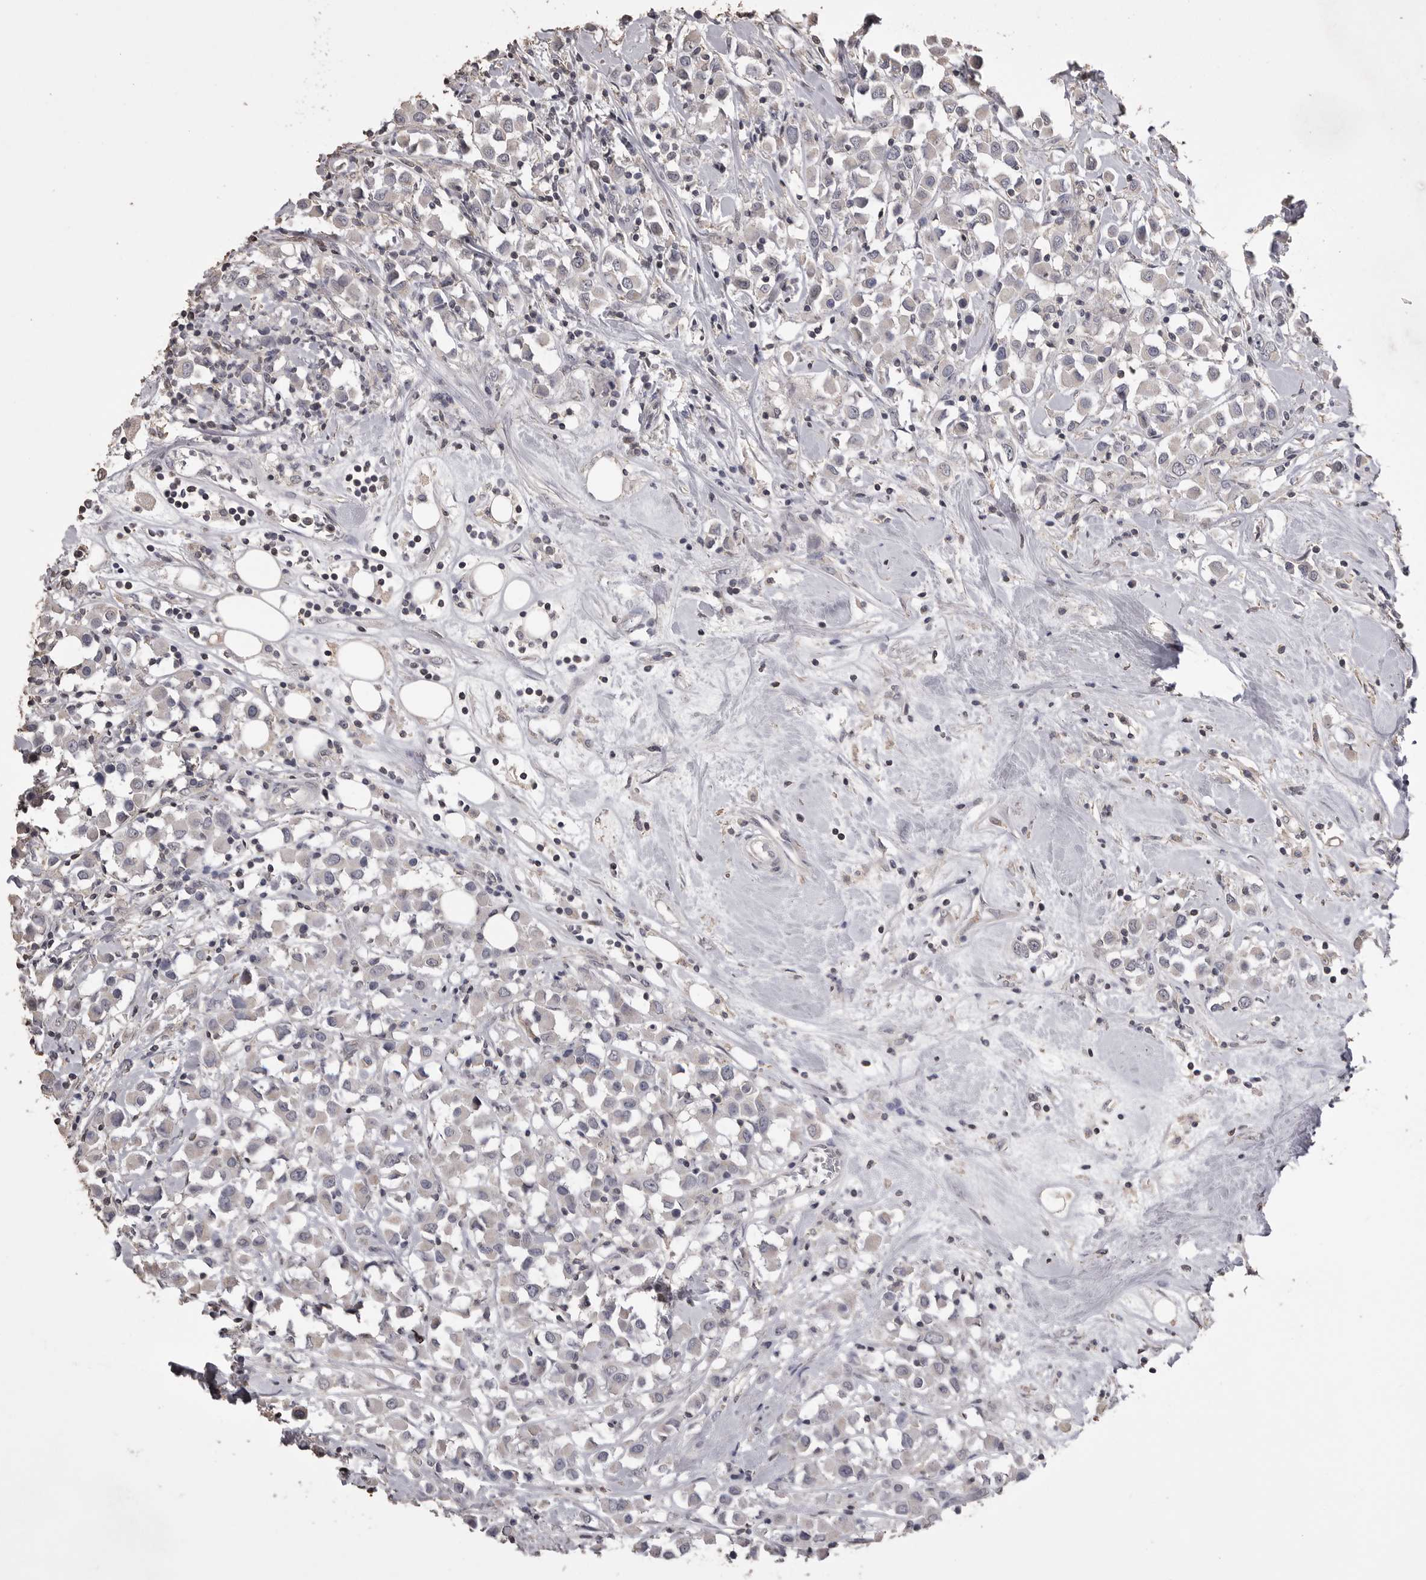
{"staining": {"intensity": "negative", "quantity": "none", "location": "none"}, "tissue": "breast cancer", "cell_type": "Tumor cells", "image_type": "cancer", "snomed": [{"axis": "morphology", "description": "Duct carcinoma"}, {"axis": "topography", "description": "Breast"}], "caption": "Micrograph shows no significant protein staining in tumor cells of breast cancer (infiltrating ductal carcinoma).", "gene": "MMP7", "patient": {"sex": "female", "age": 61}}